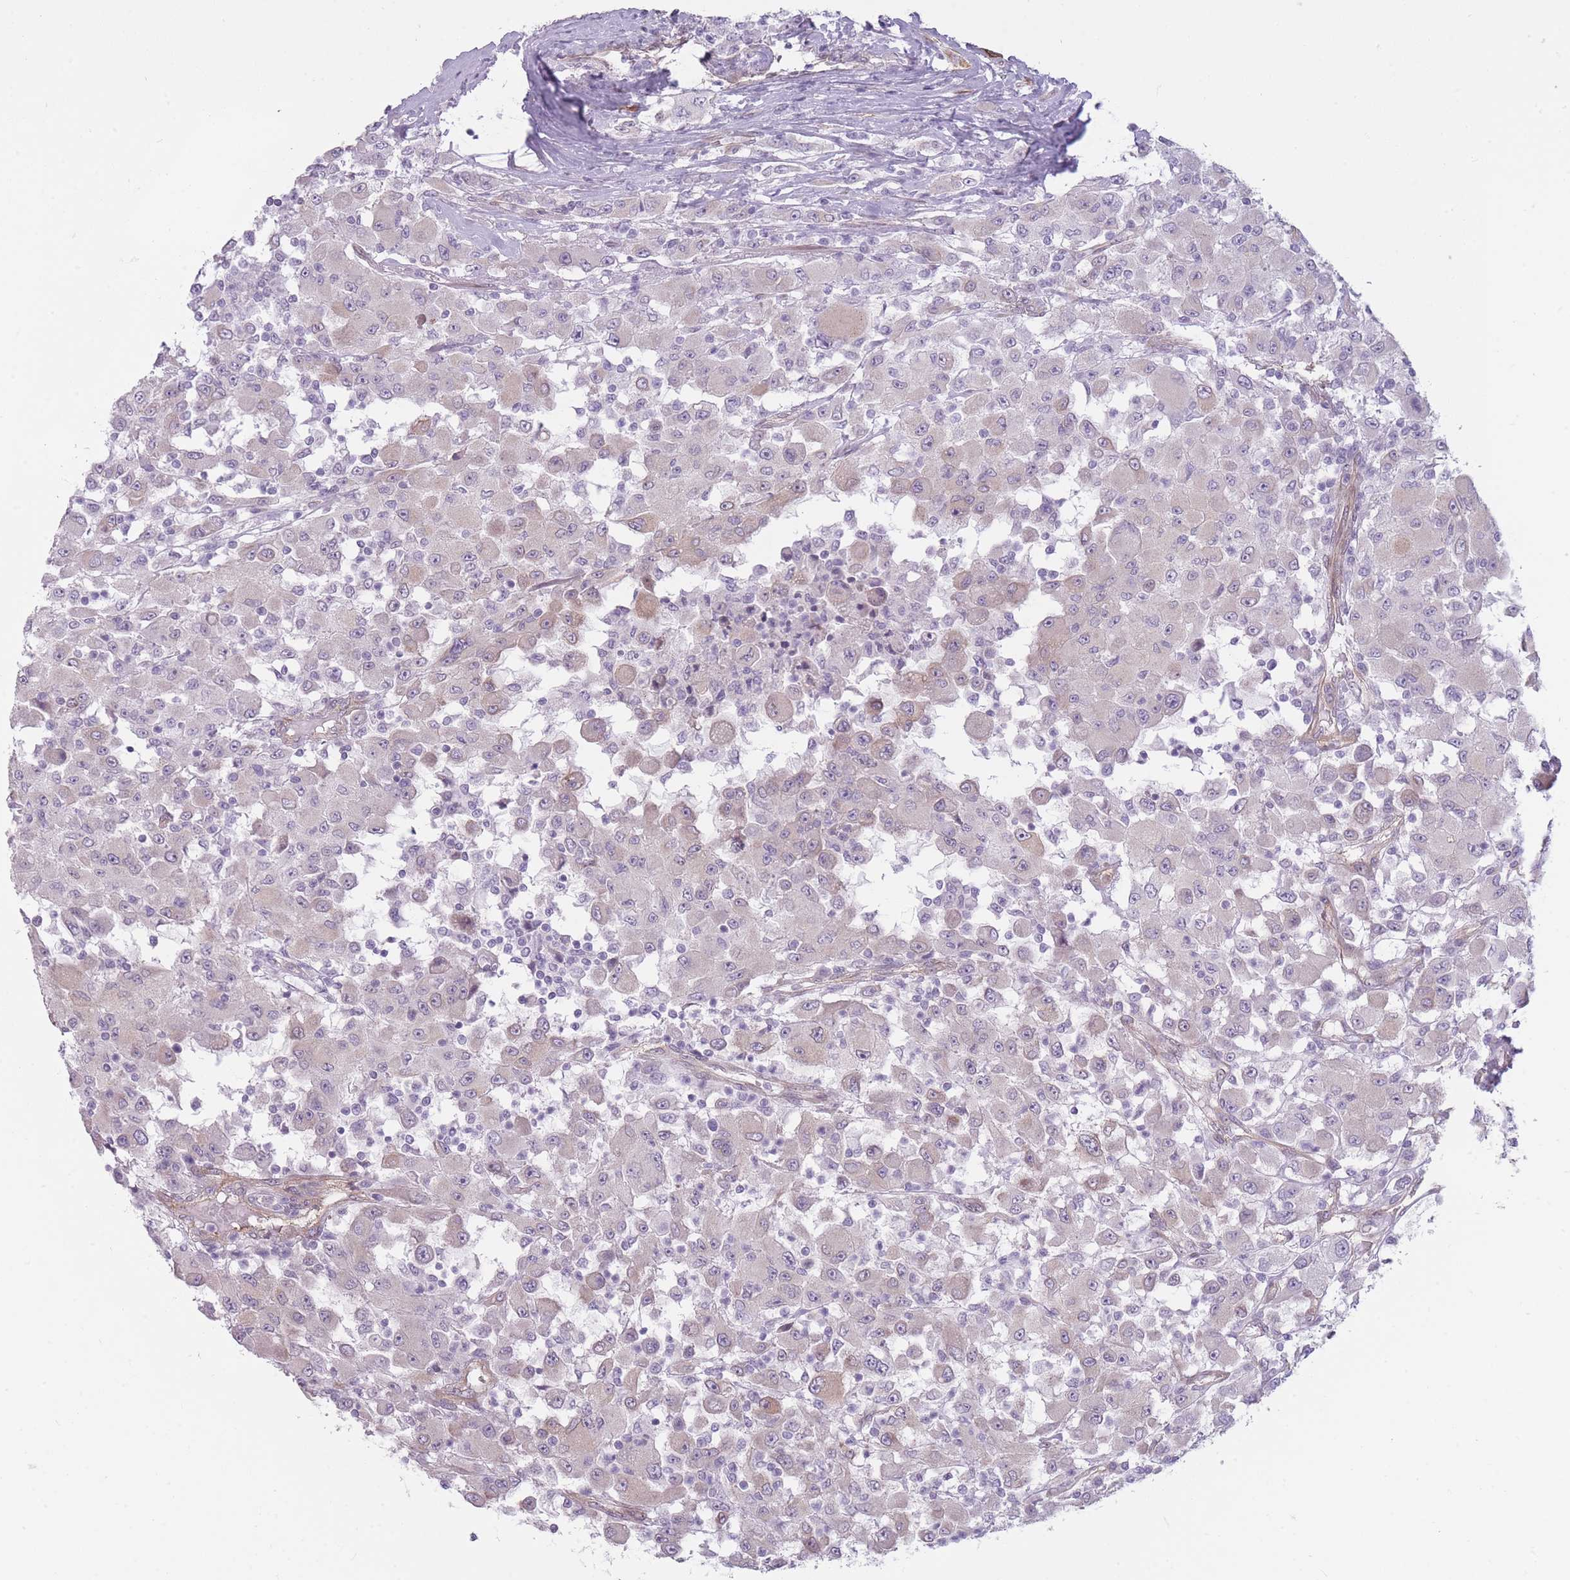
{"staining": {"intensity": "negative", "quantity": "none", "location": "none"}, "tissue": "renal cancer", "cell_type": "Tumor cells", "image_type": "cancer", "snomed": [{"axis": "morphology", "description": "Adenocarcinoma, NOS"}, {"axis": "topography", "description": "Kidney"}], "caption": "The IHC histopathology image has no significant staining in tumor cells of adenocarcinoma (renal) tissue. The staining is performed using DAB brown chromogen with nuclei counter-stained in using hematoxylin.", "gene": "PGRMC2", "patient": {"sex": "female", "age": 67}}